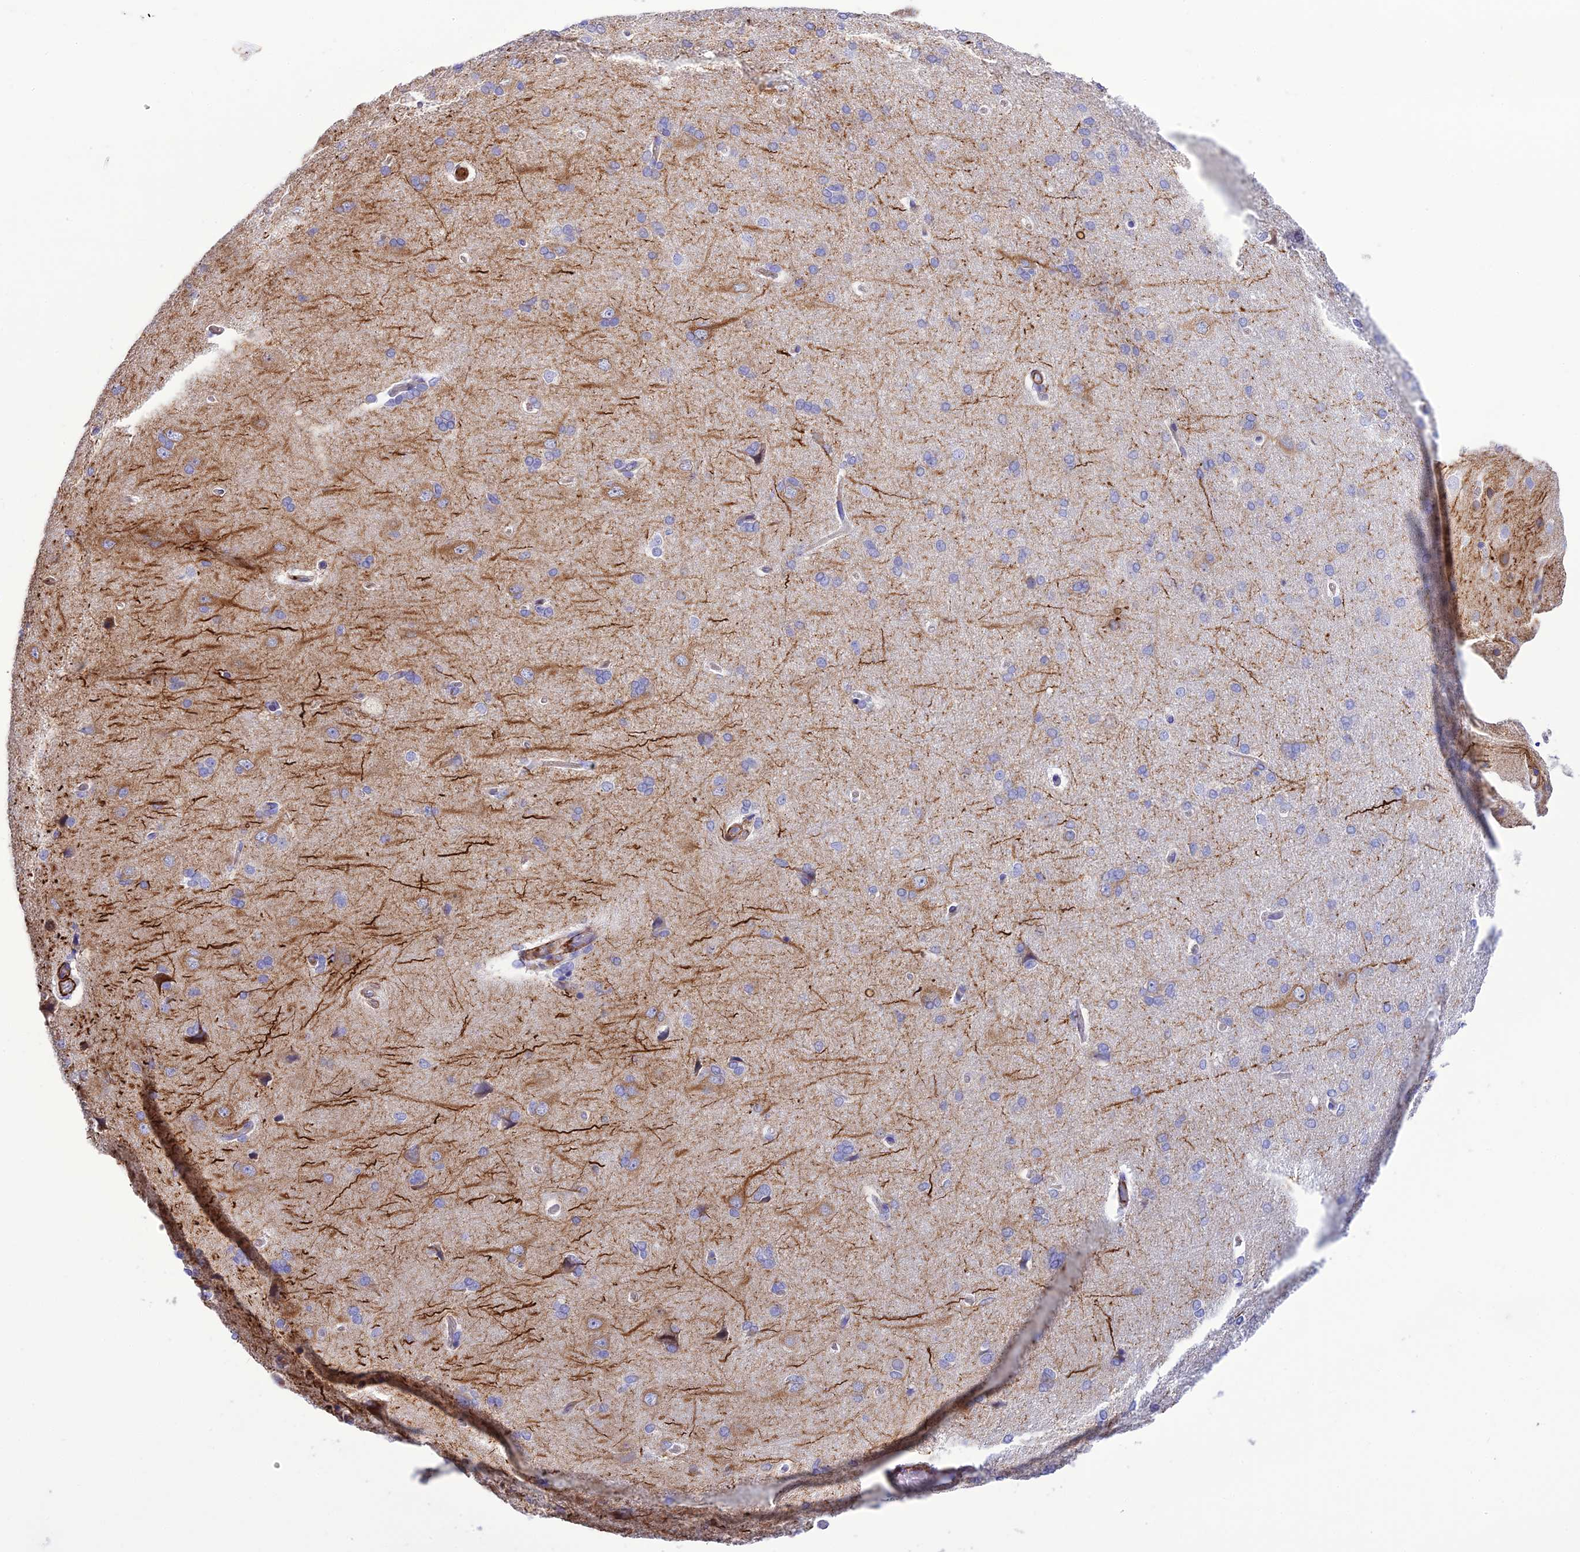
{"staining": {"intensity": "negative", "quantity": "none", "location": "none"}, "tissue": "cerebral cortex", "cell_type": "Endothelial cells", "image_type": "normal", "snomed": [{"axis": "morphology", "description": "Normal tissue, NOS"}, {"axis": "topography", "description": "Cerebral cortex"}], "caption": "Endothelial cells are negative for protein expression in normal human cerebral cortex. (DAB (3,3'-diaminobenzidine) immunohistochemistry (IHC), high magnification).", "gene": "FRA10AC1", "patient": {"sex": "male", "age": 62}}